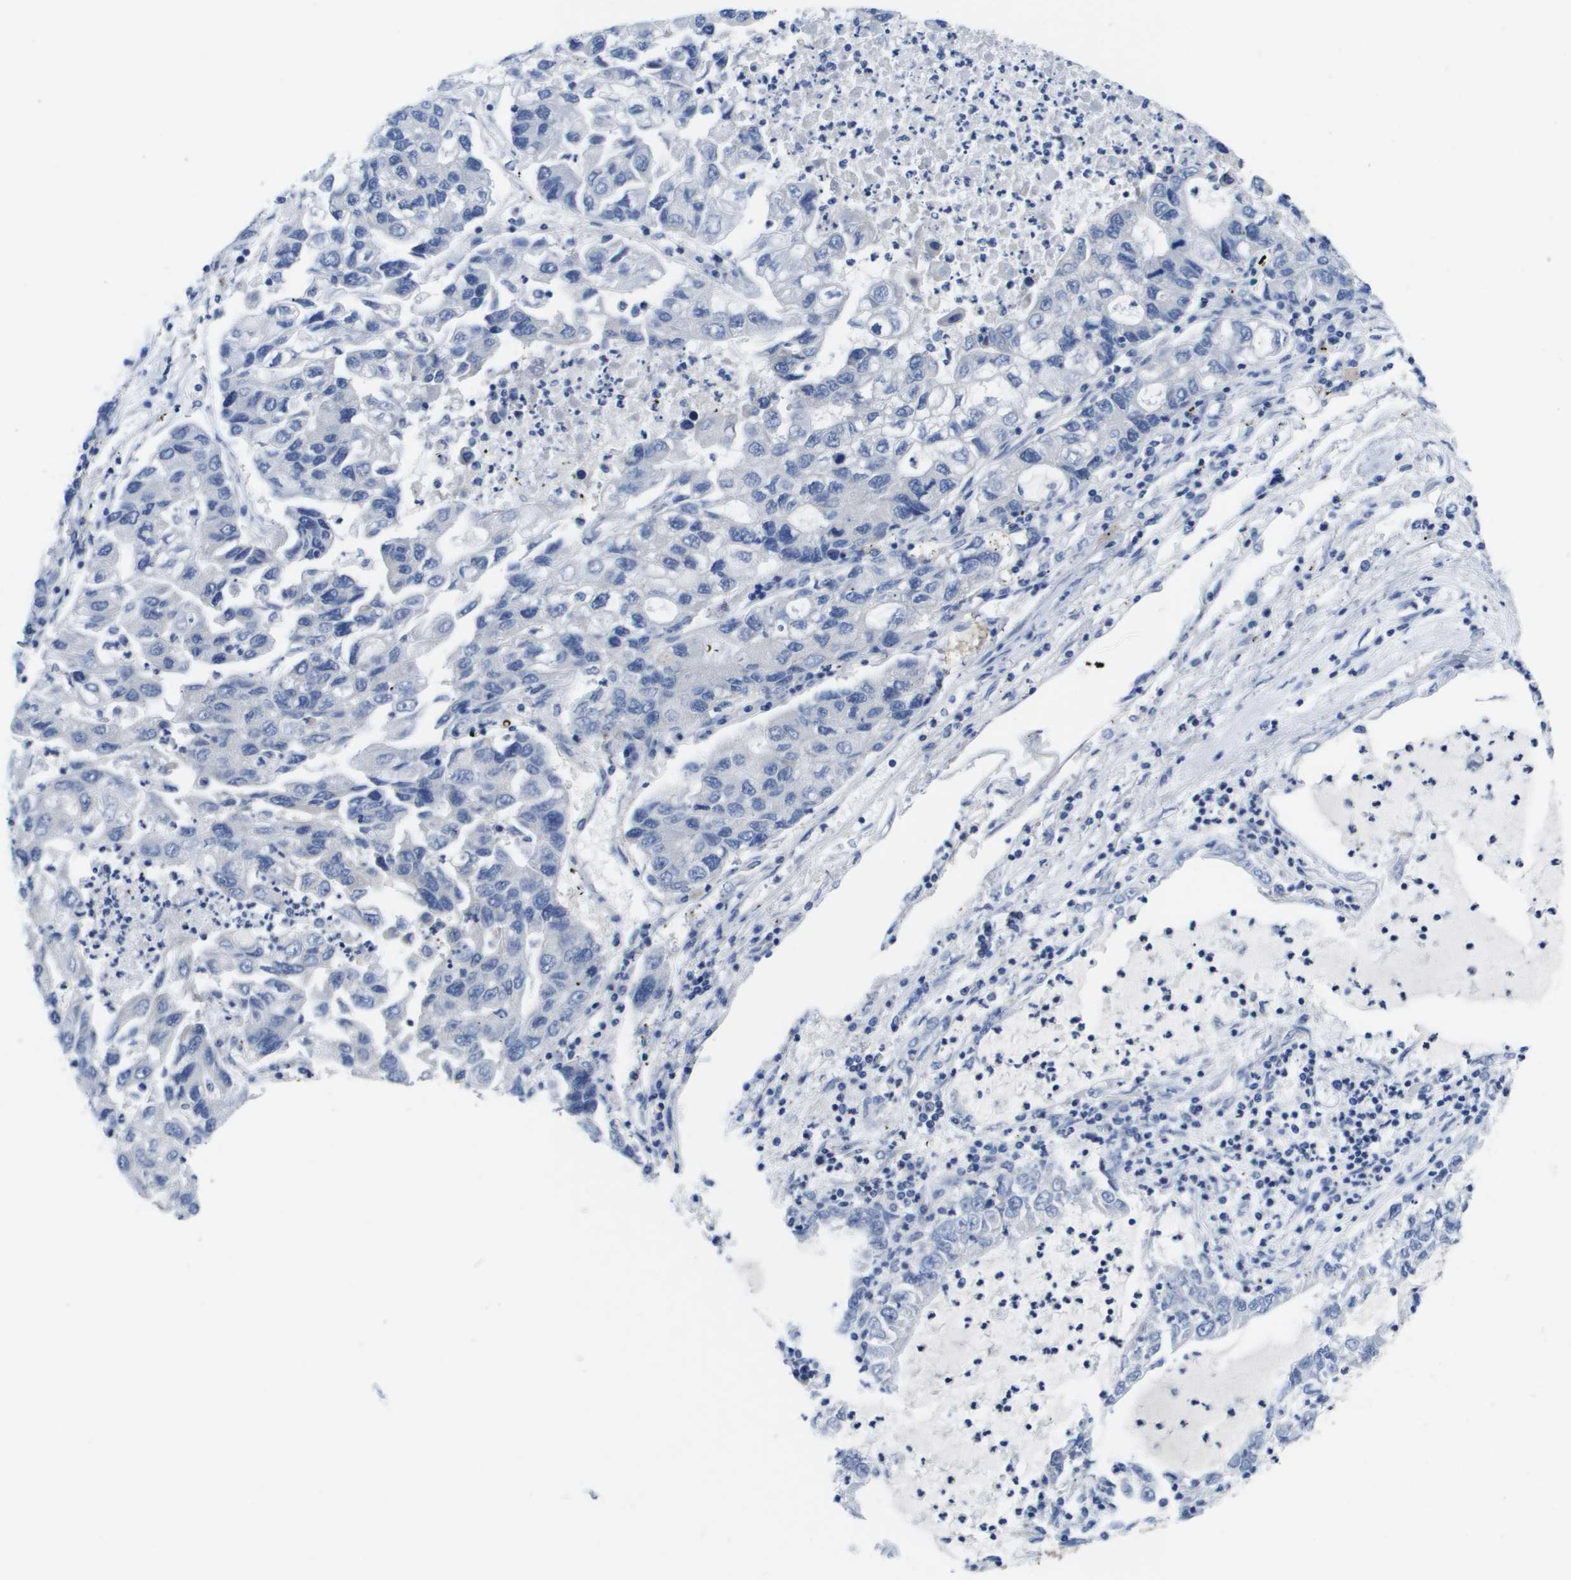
{"staining": {"intensity": "negative", "quantity": "none", "location": "none"}, "tissue": "lung cancer", "cell_type": "Tumor cells", "image_type": "cancer", "snomed": [{"axis": "morphology", "description": "Adenocarcinoma, NOS"}, {"axis": "topography", "description": "Lung"}], "caption": "Tumor cells are negative for brown protein staining in lung adenocarcinoma.", "gene": "CA9", "patient": {"sex": "female", "age": 51}}